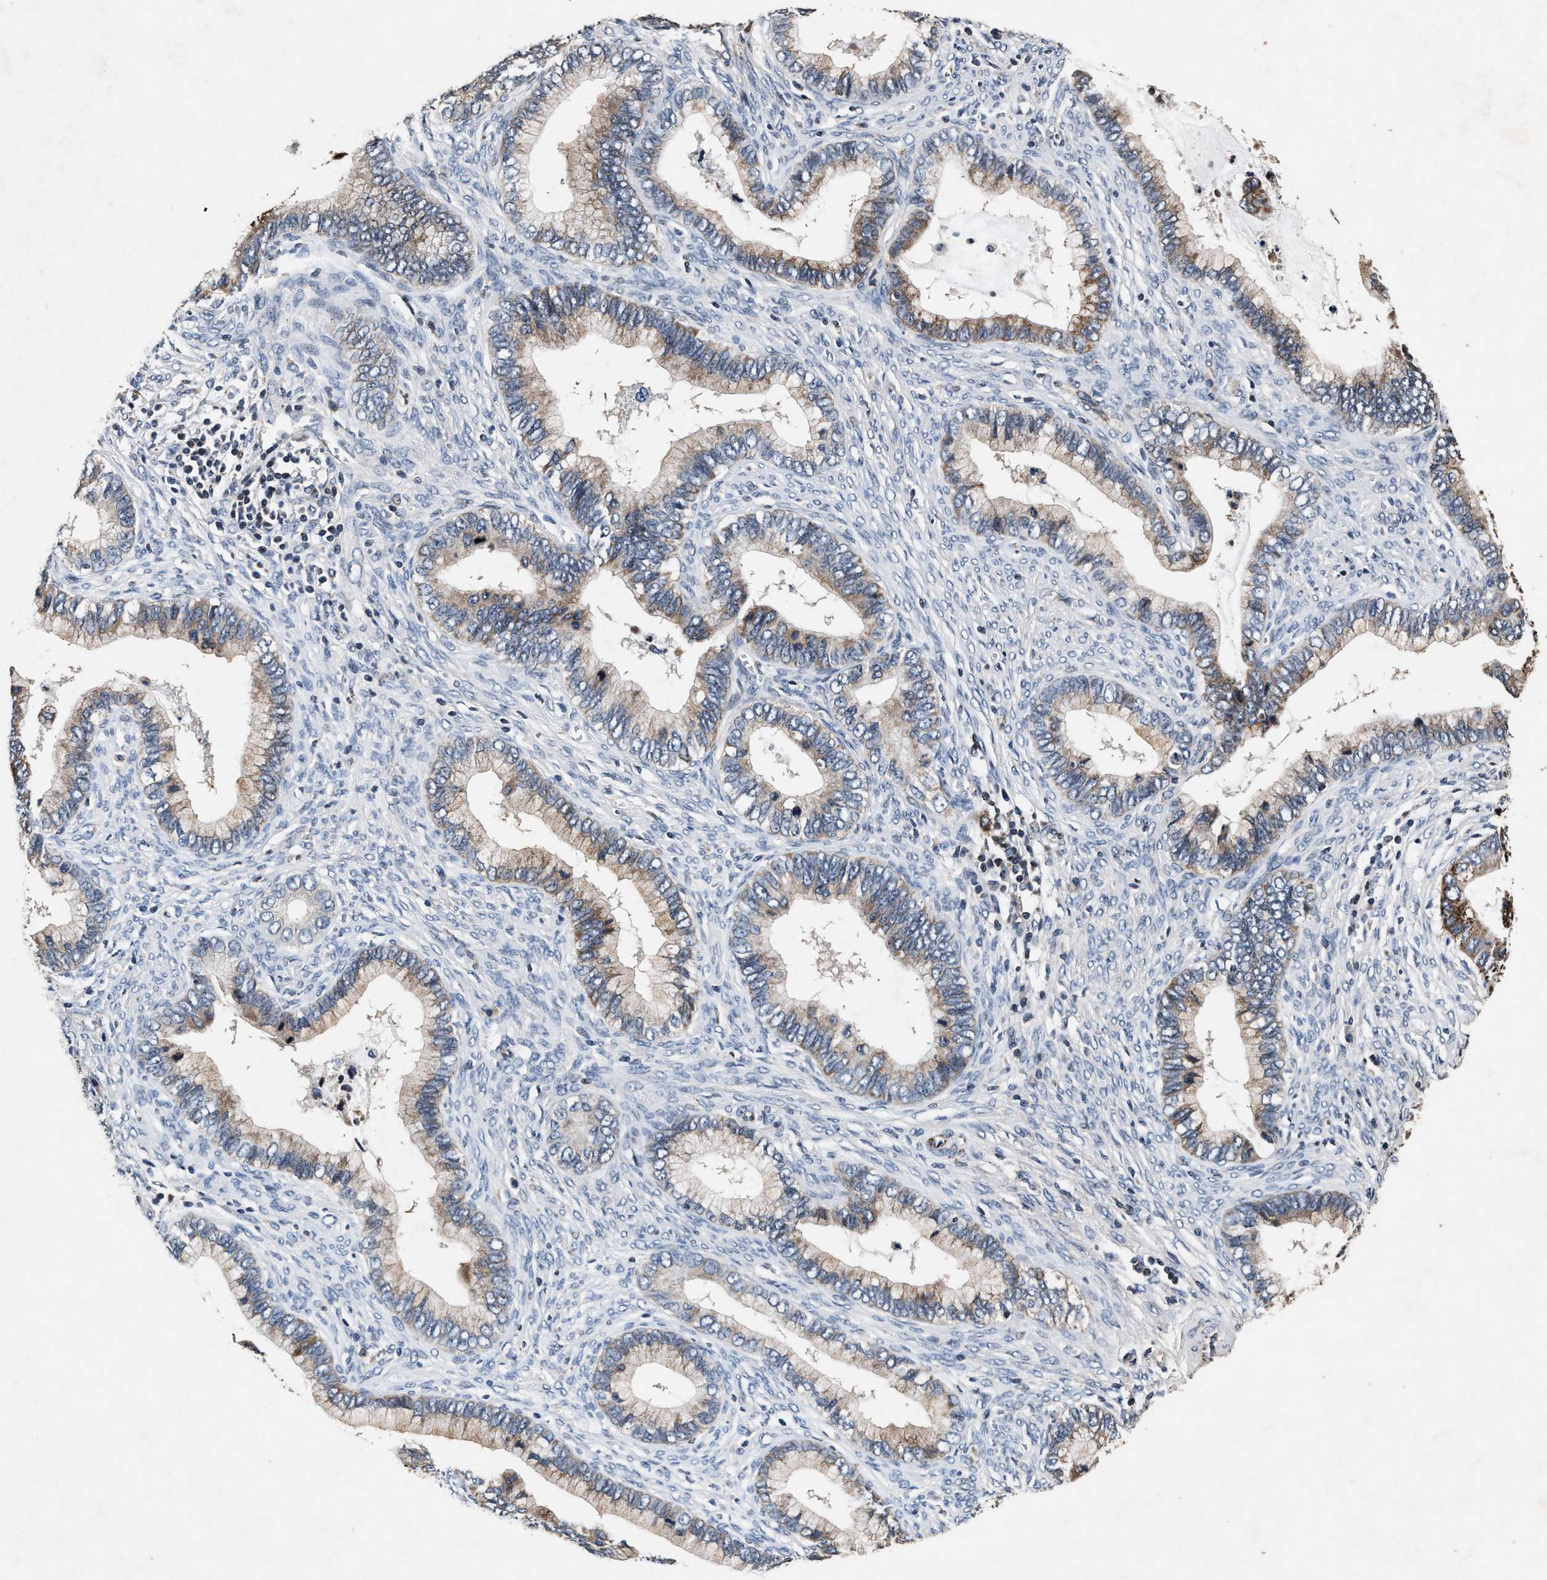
{"staining": {"intensity": "weak", "quantity": ">75%", "location": "cytoplasmic/membranous"}, "tissue": "cervical cancer", "cell_type": "Tumor cells", "image_type": "cancer", "snomed": [{"axis": "morphology", "description": "Adenocarcinoma, NOS"}, {"axis": "topography", "description": "Cervix"}], "caption": "Immunohistochemistry of cervical cancer (adenocarcinoma) shows low levels of weak cytoplasmic/membranous expression in approximately >75% of tumor cells.", "gene": "PKD2L1", "patient": {"sex": "female", "age": 44}}